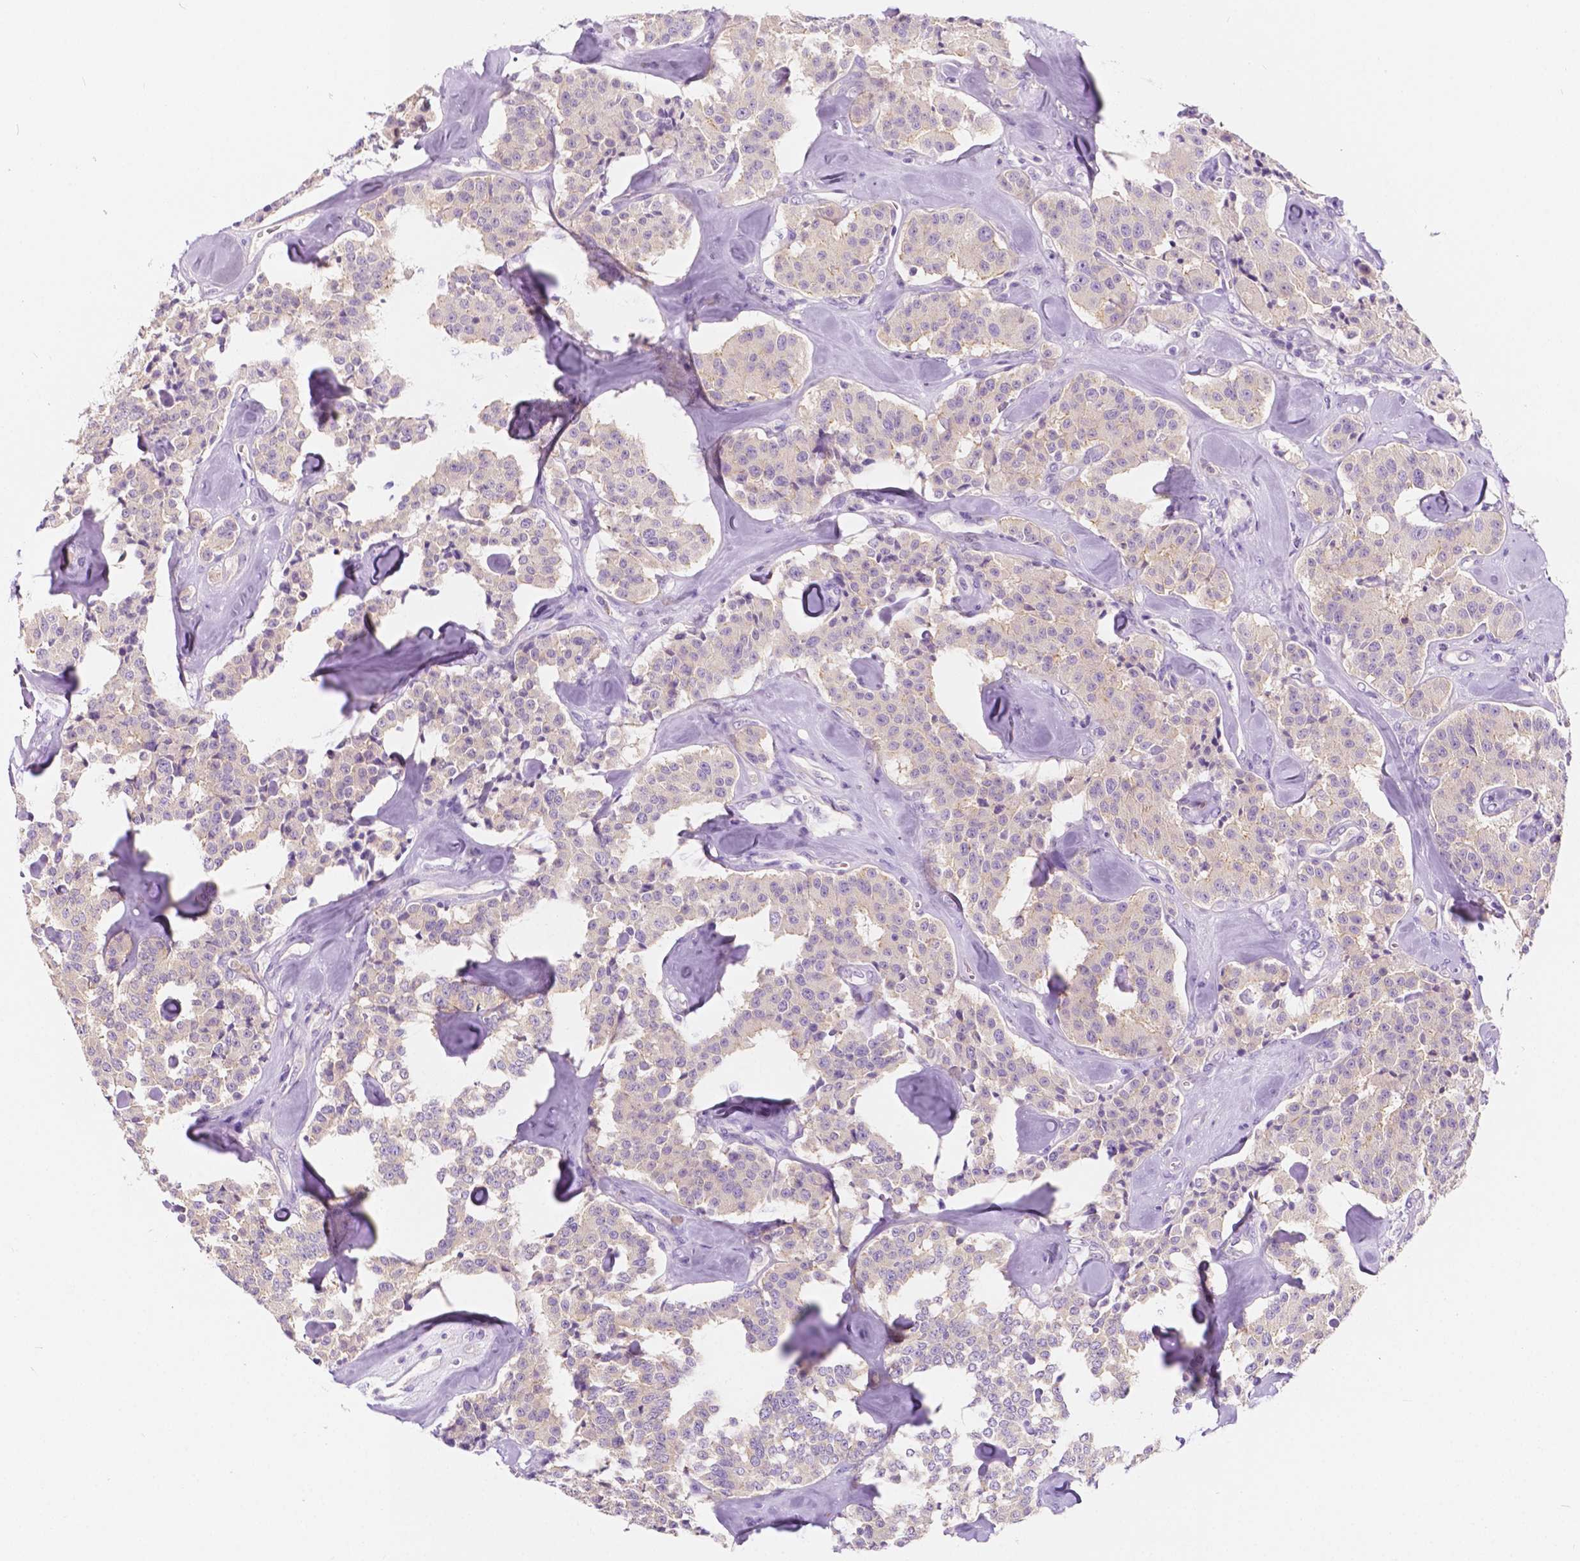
{"staining": {"intensity": "negative", "quantity": "none", "location": "none"}, "tissue": "carcinoid", "cell_type": "Tumor cells", "image_type": "cancer", "snomed": [{"axis": "morphology", "description": "Carcinoid, malignant, NOS"}, {"axis": "topography", "description": "Pancreas"}], "caption": "A high-resolution photomicrograph shows immunohistochemistry (IHC) staining of malignant carcinoid, which displays no significant positivity in tumor cells.", "gene": "SIRT2", "patient": {"sex": "male", "age": 41}}